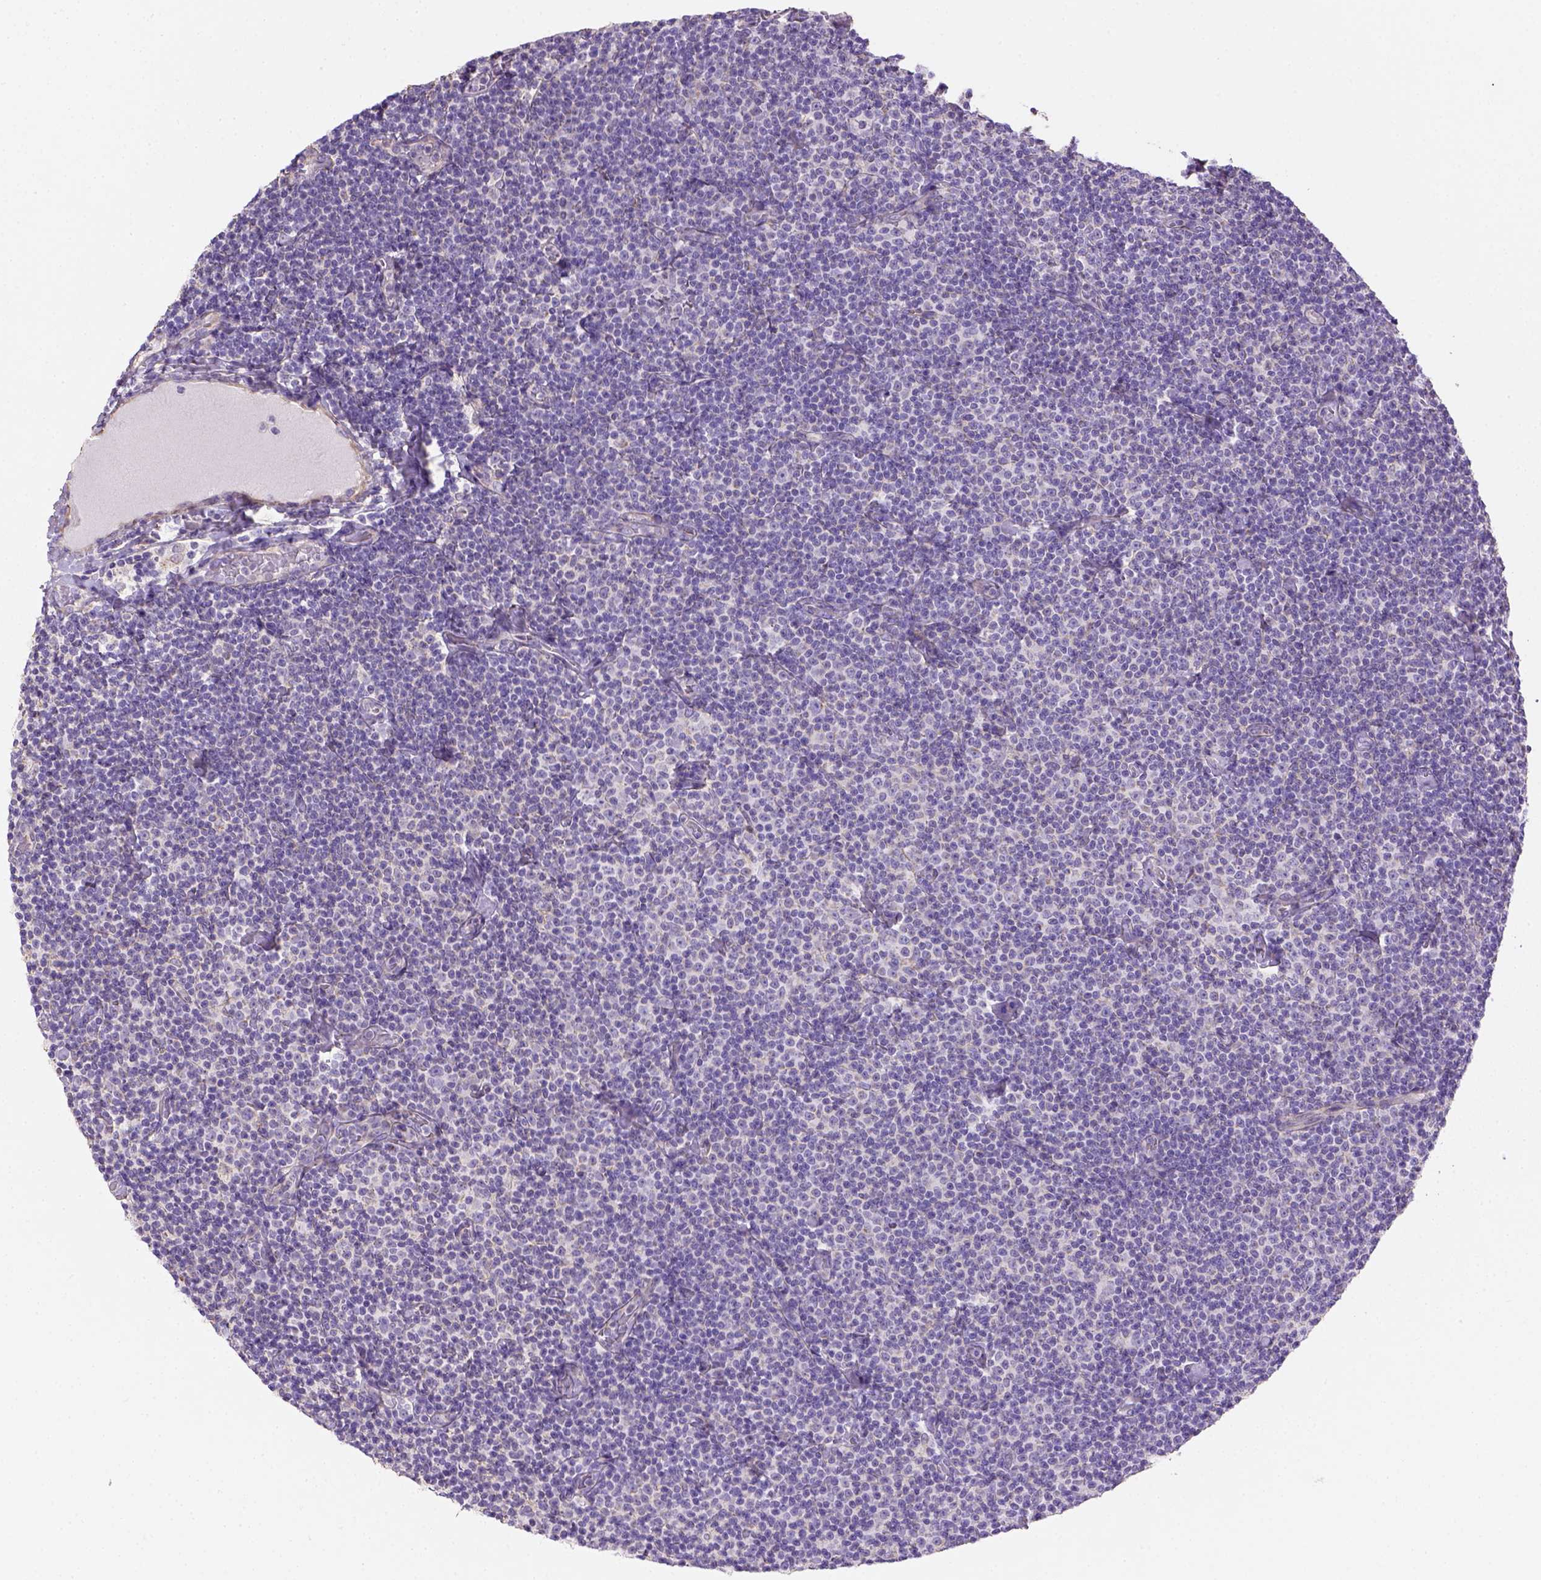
{"staining": {"intensity": "negative", "quantity": "none", "location": "none"}, "tissue": "lymphoma", "cell_type": "Tumor cells", "image_type": "cancer", "snomed": [{"axis": "morphology", "description": "Malignant lymphoma, non-Hodgkin's type, Low grade"}, {"axis": "topography", "description": "Lymph node"}], "caption": "This is an immunohistochemistry micrograph of malignant lymphoma, non-Hodgkin's type (low-grade). There is no staining in tumor cells.", "gene": "HTRA1", "patient": {"sex": "male", "age": 81}}